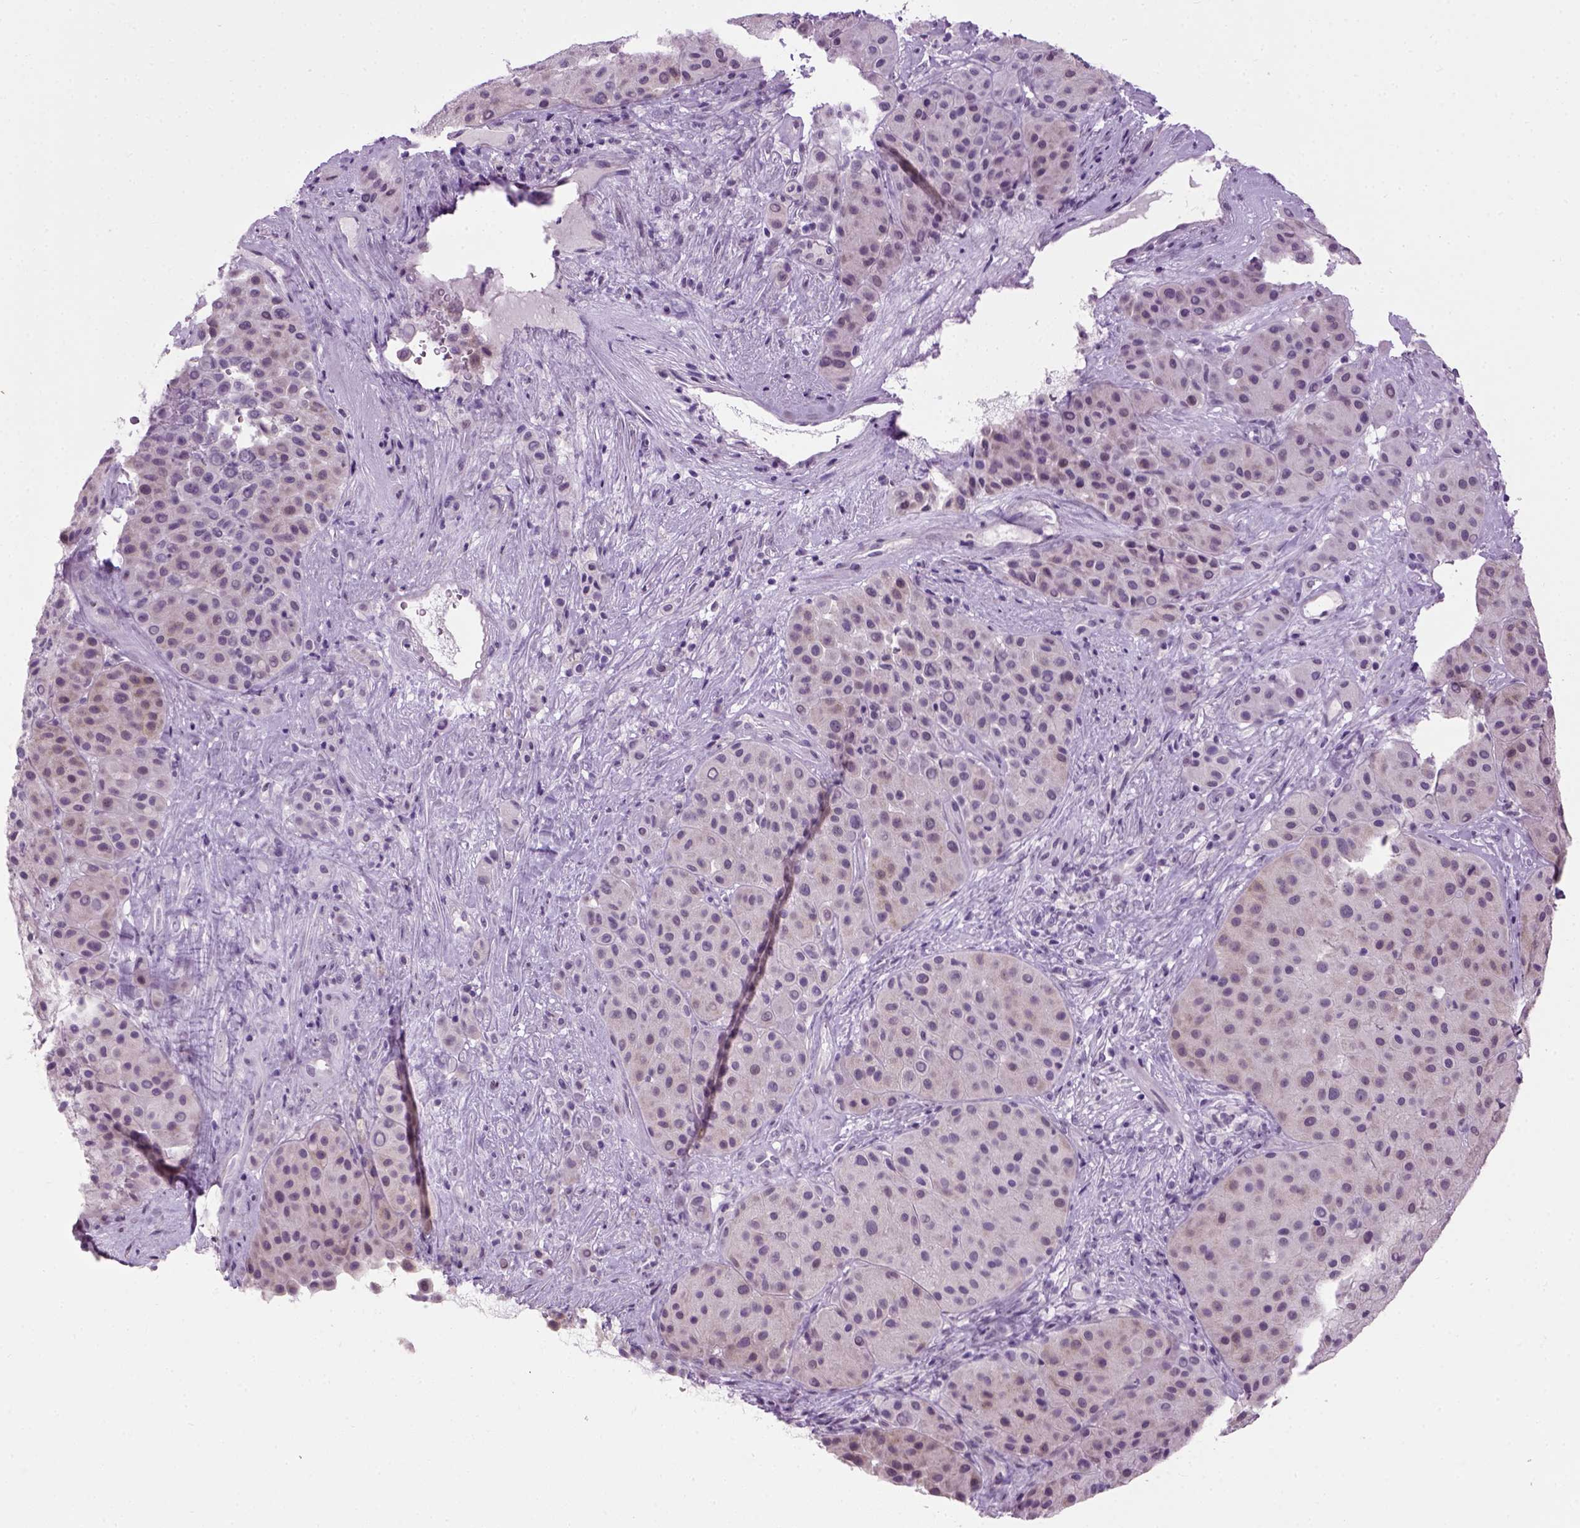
{"staining": {"intensity": "weak", "quantity": "<25%", "location": "cytoplasmic/membranous"}, "tissue": "melanoma", "cell_type": "Tumor cells", "image_type": "cancer", "snomed": [{"axis": "morphology", "description": "Malignant melanoma, Metastatic site"}, {"axis": "topography", "description": "Smooth muscle"}], "caption": "Immunohistochemistry of human melanoma demonstrates no positivity in tumor cells.", "gene": "GABRB2", "patient": {"sex": "male", "age": 41}}